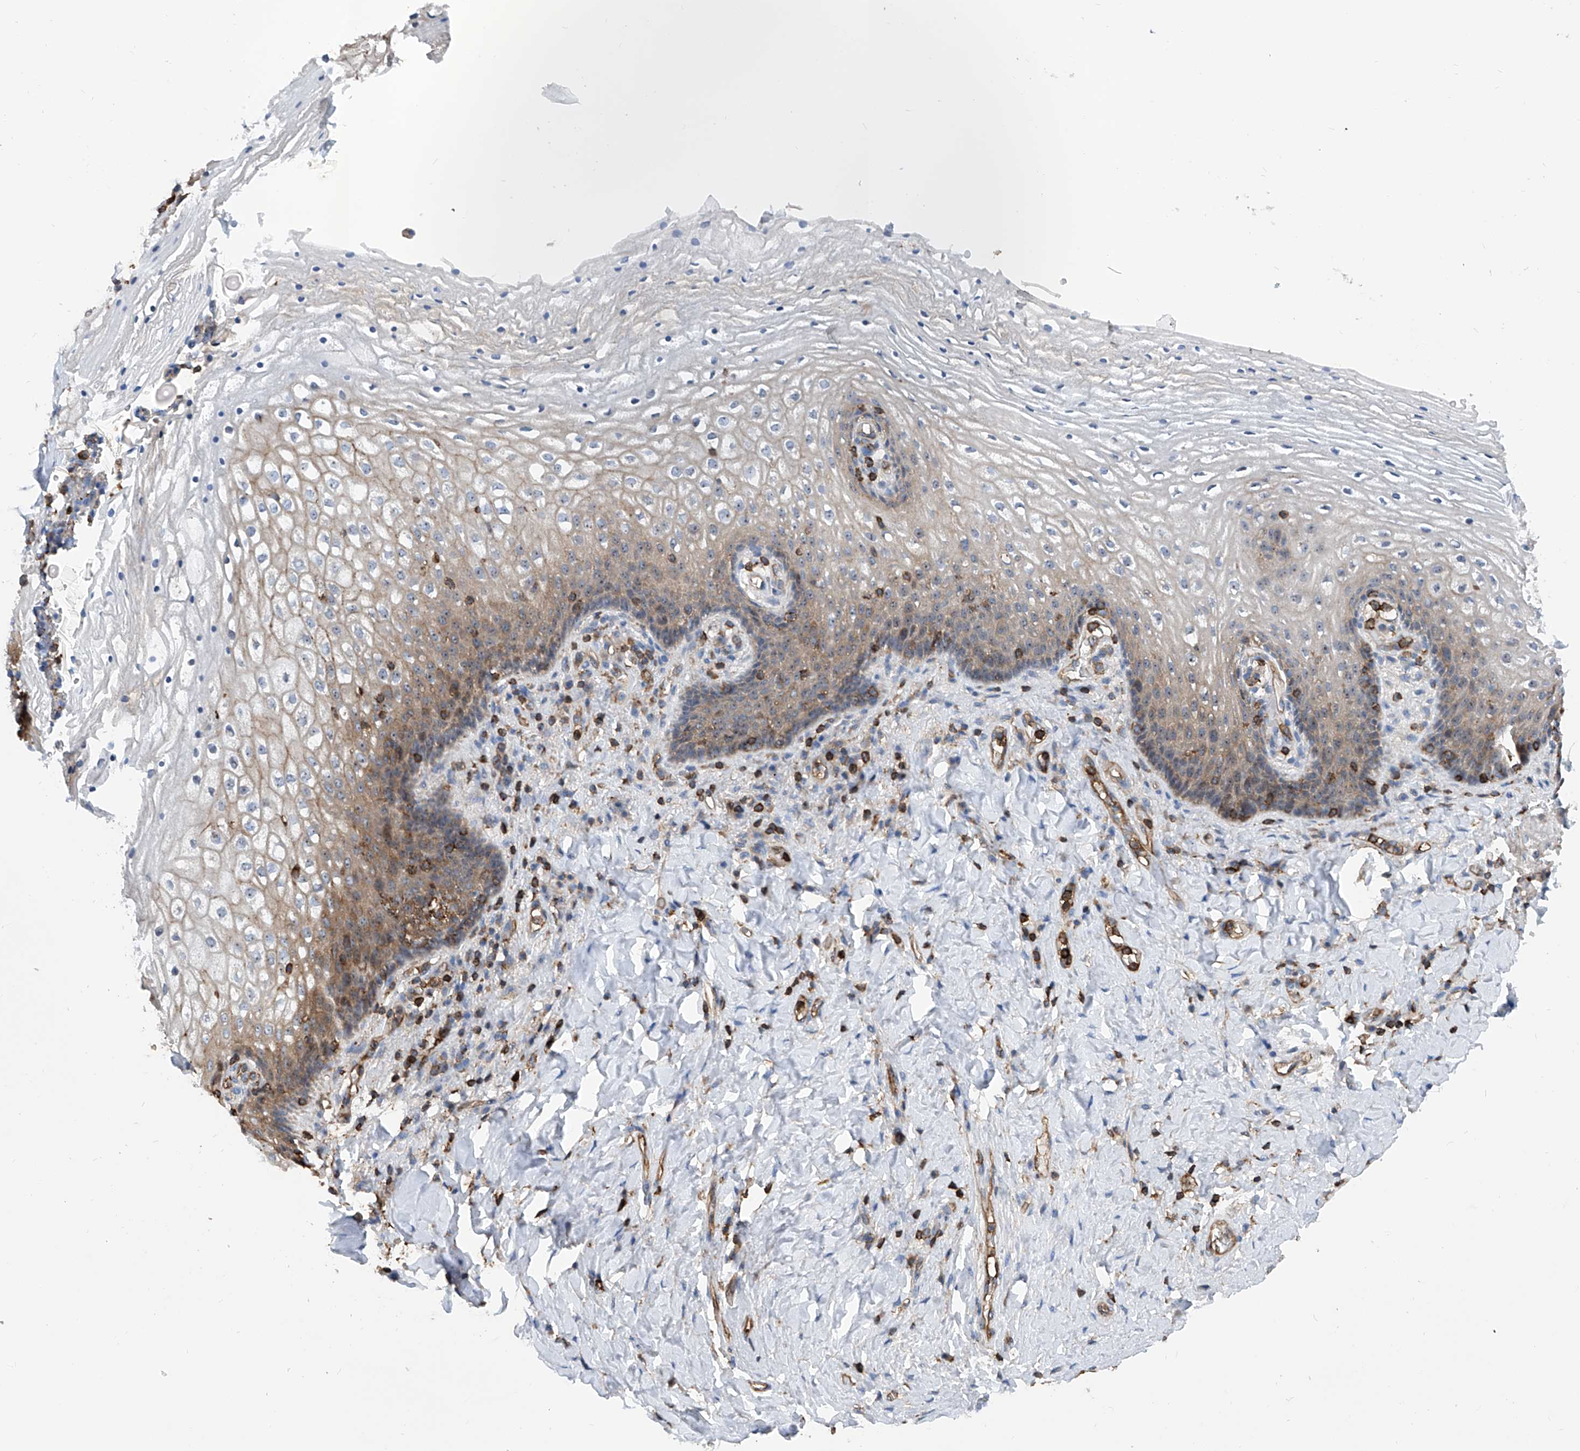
{"staining": {"intensity": "moderate", "quantity": "<25%", "location": "cytoplasmic/membranous,nuclear"}, "tissue": "vagina", "cell_type": "Squamous epithelial cells", "image_type": "normal", "snomed": [{"axis": "morphology", "description": "Normal tissue, NOS"}, {"axis": "topography", "description": "Vagina"}], "caption": "Normal vagina reveals moderate cytoplasmic/membranous,nuclear staining in approximately <25% of squamous epithelial cells, visualized by immunohistochemistry.", "gene": "ZNF484", "patient": {"sex": "female", "age": 60}}